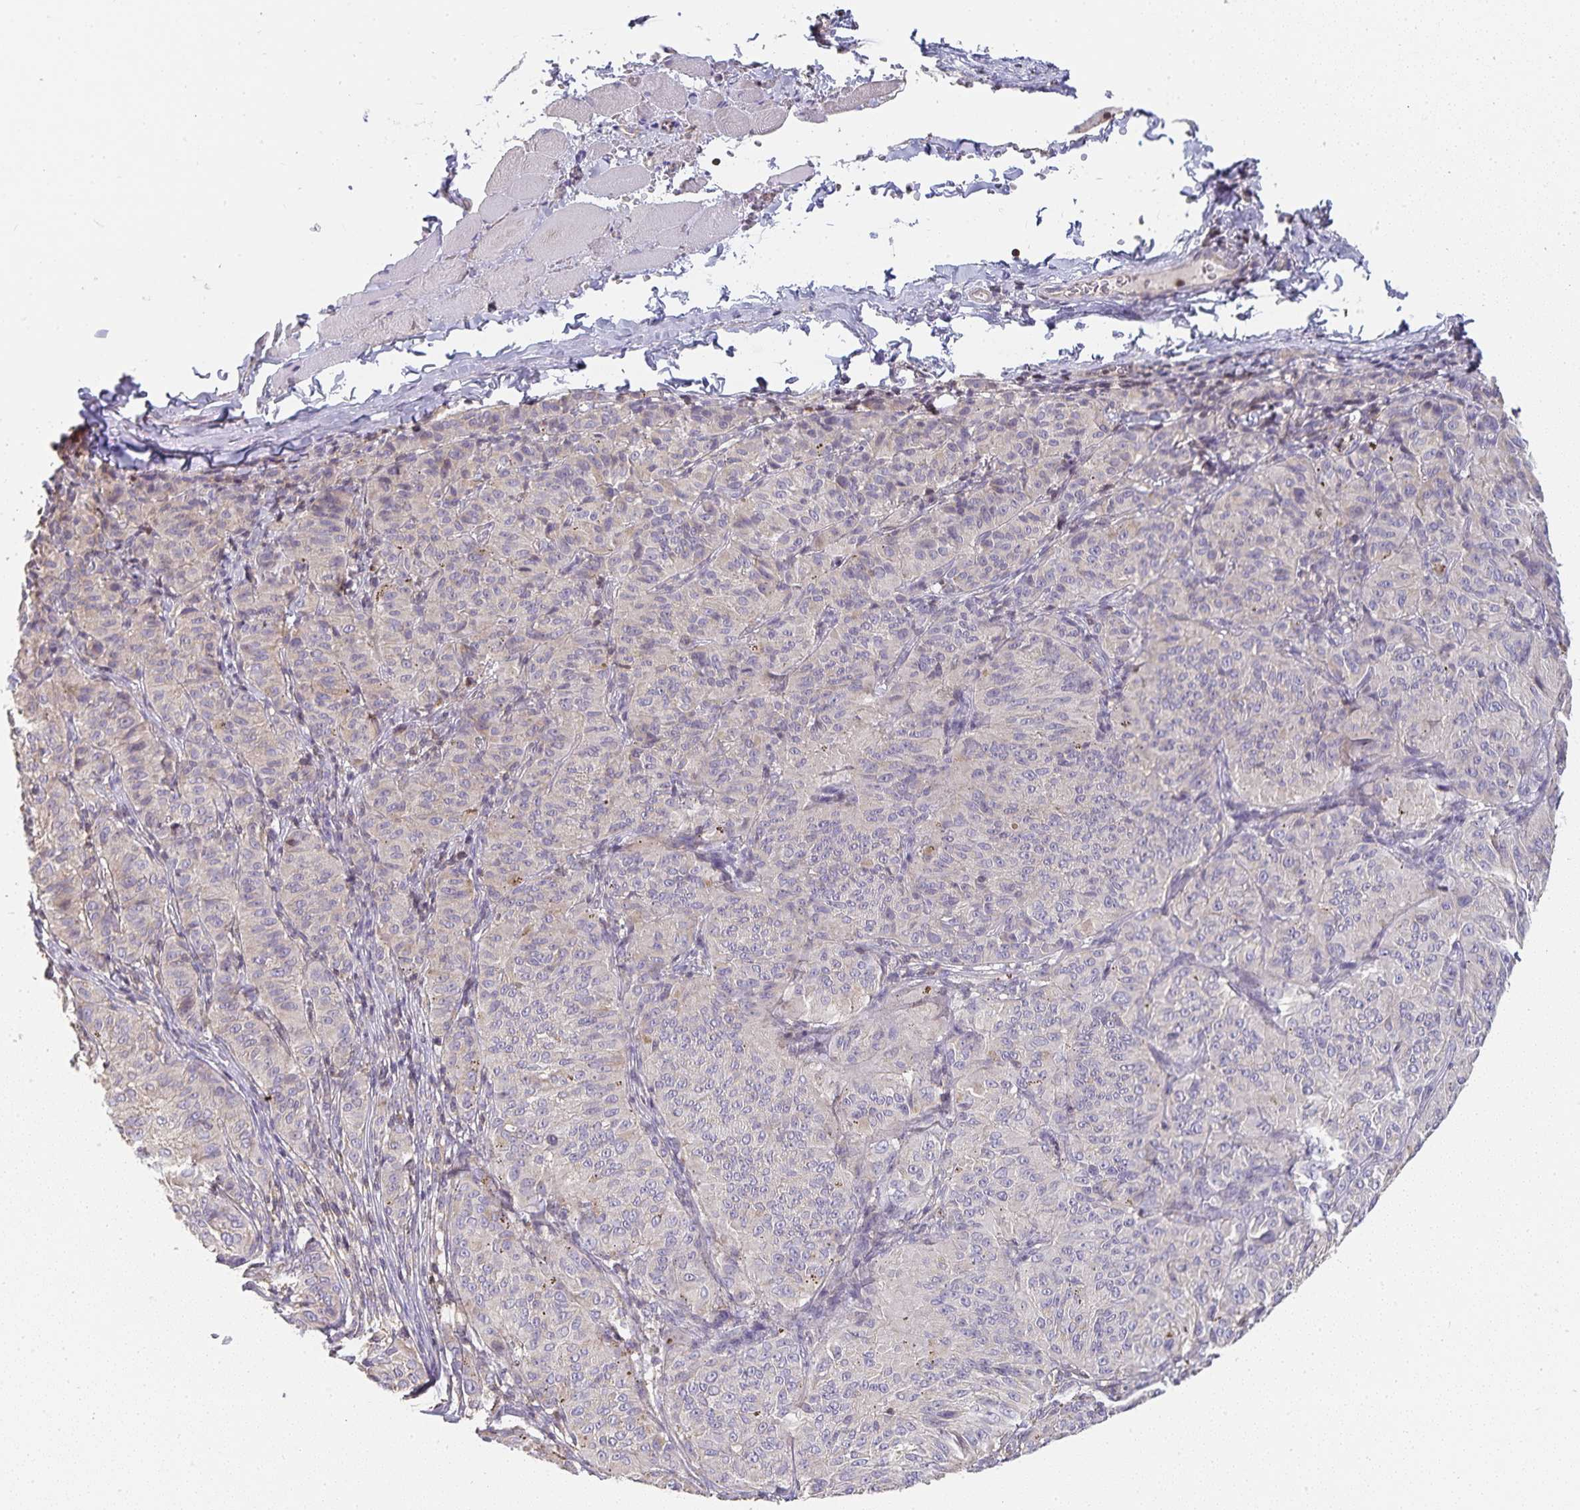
{"staining": {"intensity": "negative", "quantity": "none", "location": "none"}, "tissue": "melanoma", "cell_type": "Tumor cells", "image_type": "cancer", "snomed": [{"axis": "morphology", "description": "Malignant melanoma, NOS"}, {"axis": "topography", "description": "Skin"}], "caption": "Tumor cells show no significant protein staining in malignant melanoma. (DAB (3,3'-diaminobenzidine) immunohistochemistry (IHC) visualized using brightfield microscopy, high magnification).", "gene": "GATA3", "patient": {"sex": "female", "age": 72}}